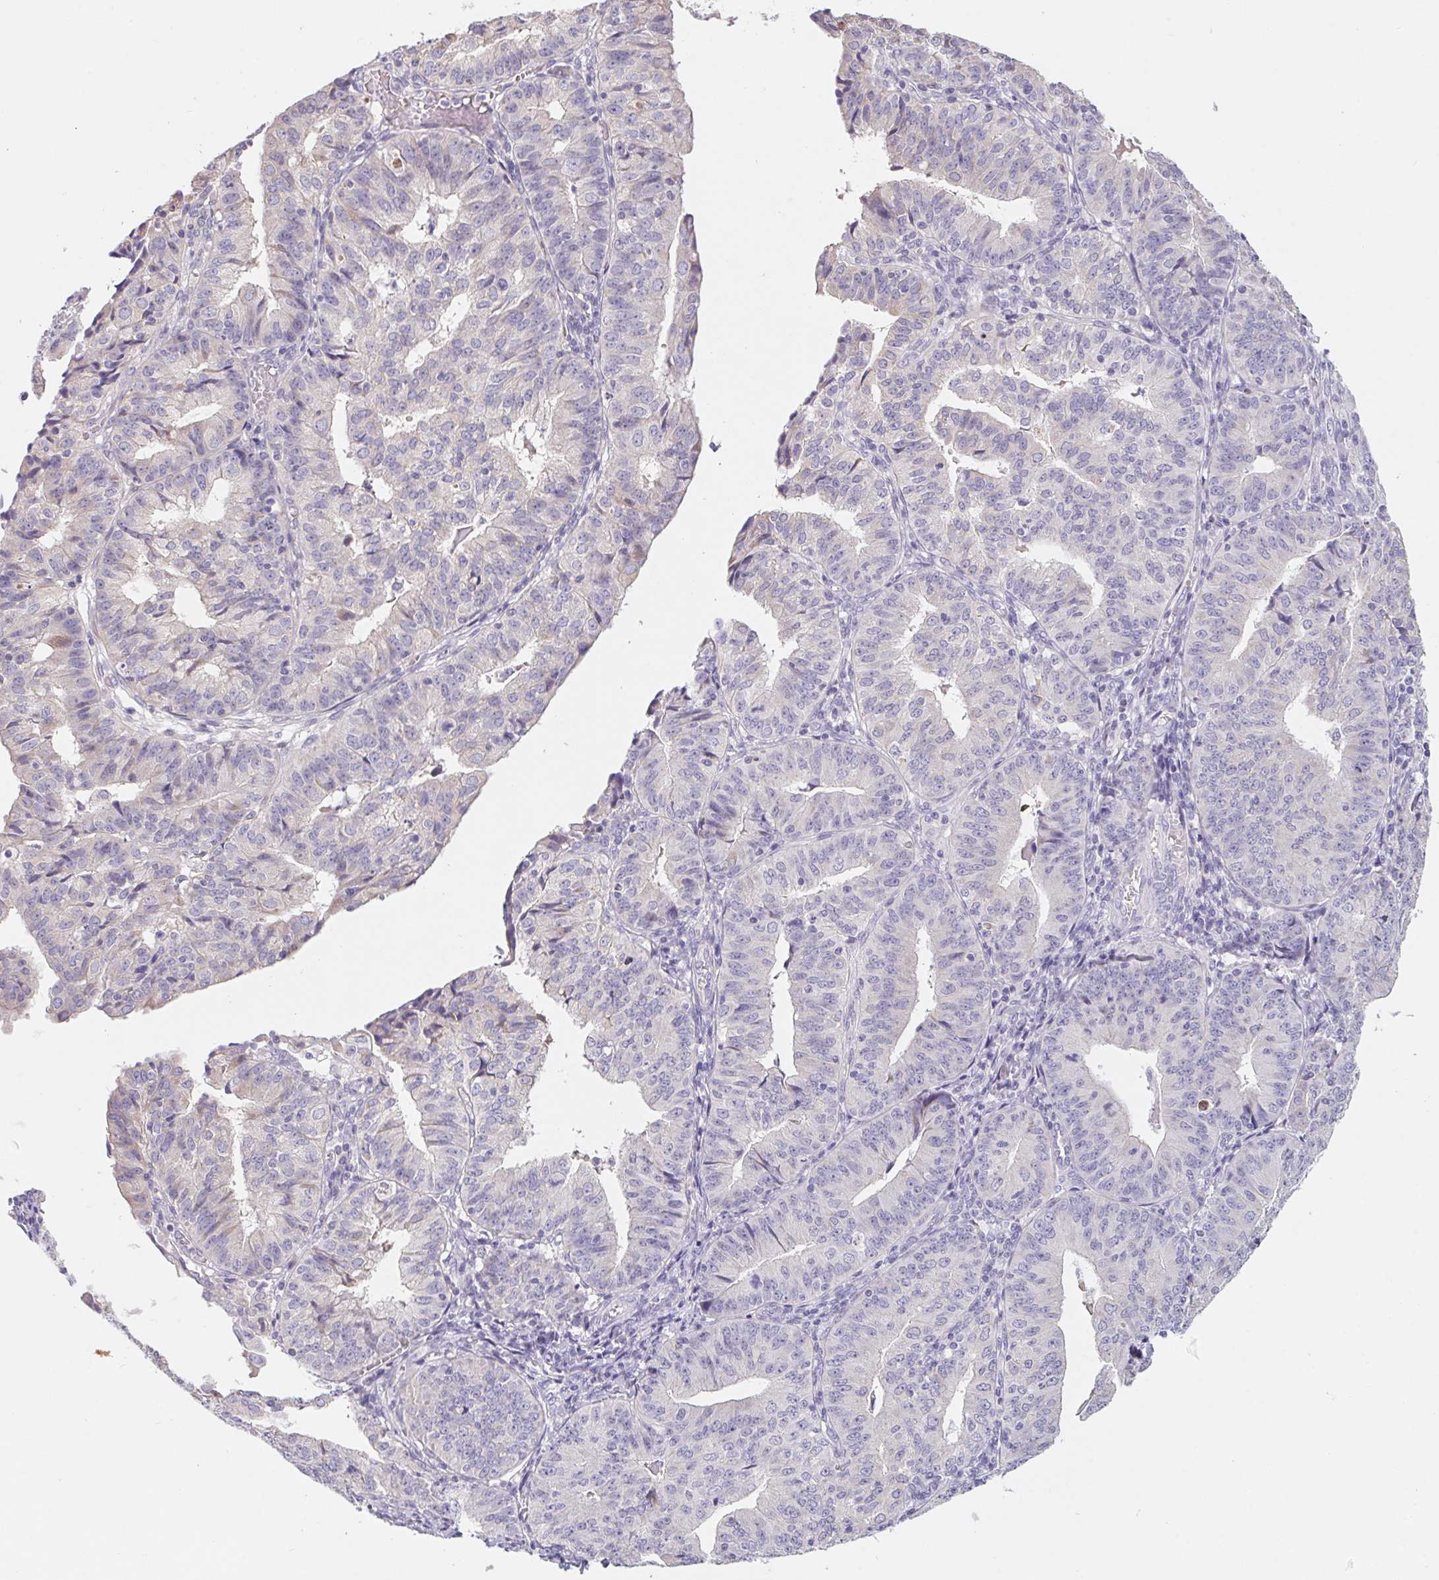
{"staining": {"intensity": "negative", "quantity": "none", "location": "none"}, "tissue": "endometrial cancer", "cell_type": "Tumor cells", "image_type": "cancer", "snomed": [{"axis": "morphology", "description": "Adenocarcinoma, NOS"}, {"axis": "topography", "description": "Endometrium"}], "caption": "Immunohistochemistry micrograph of neoplastic tissue: endometrial cancer stained with DAB (3,3'-diaminobenzidine) reveals no significant protein expression in tumor cells.", "gene": "LPA", "patient": {"sex": "female", "age": 56}}